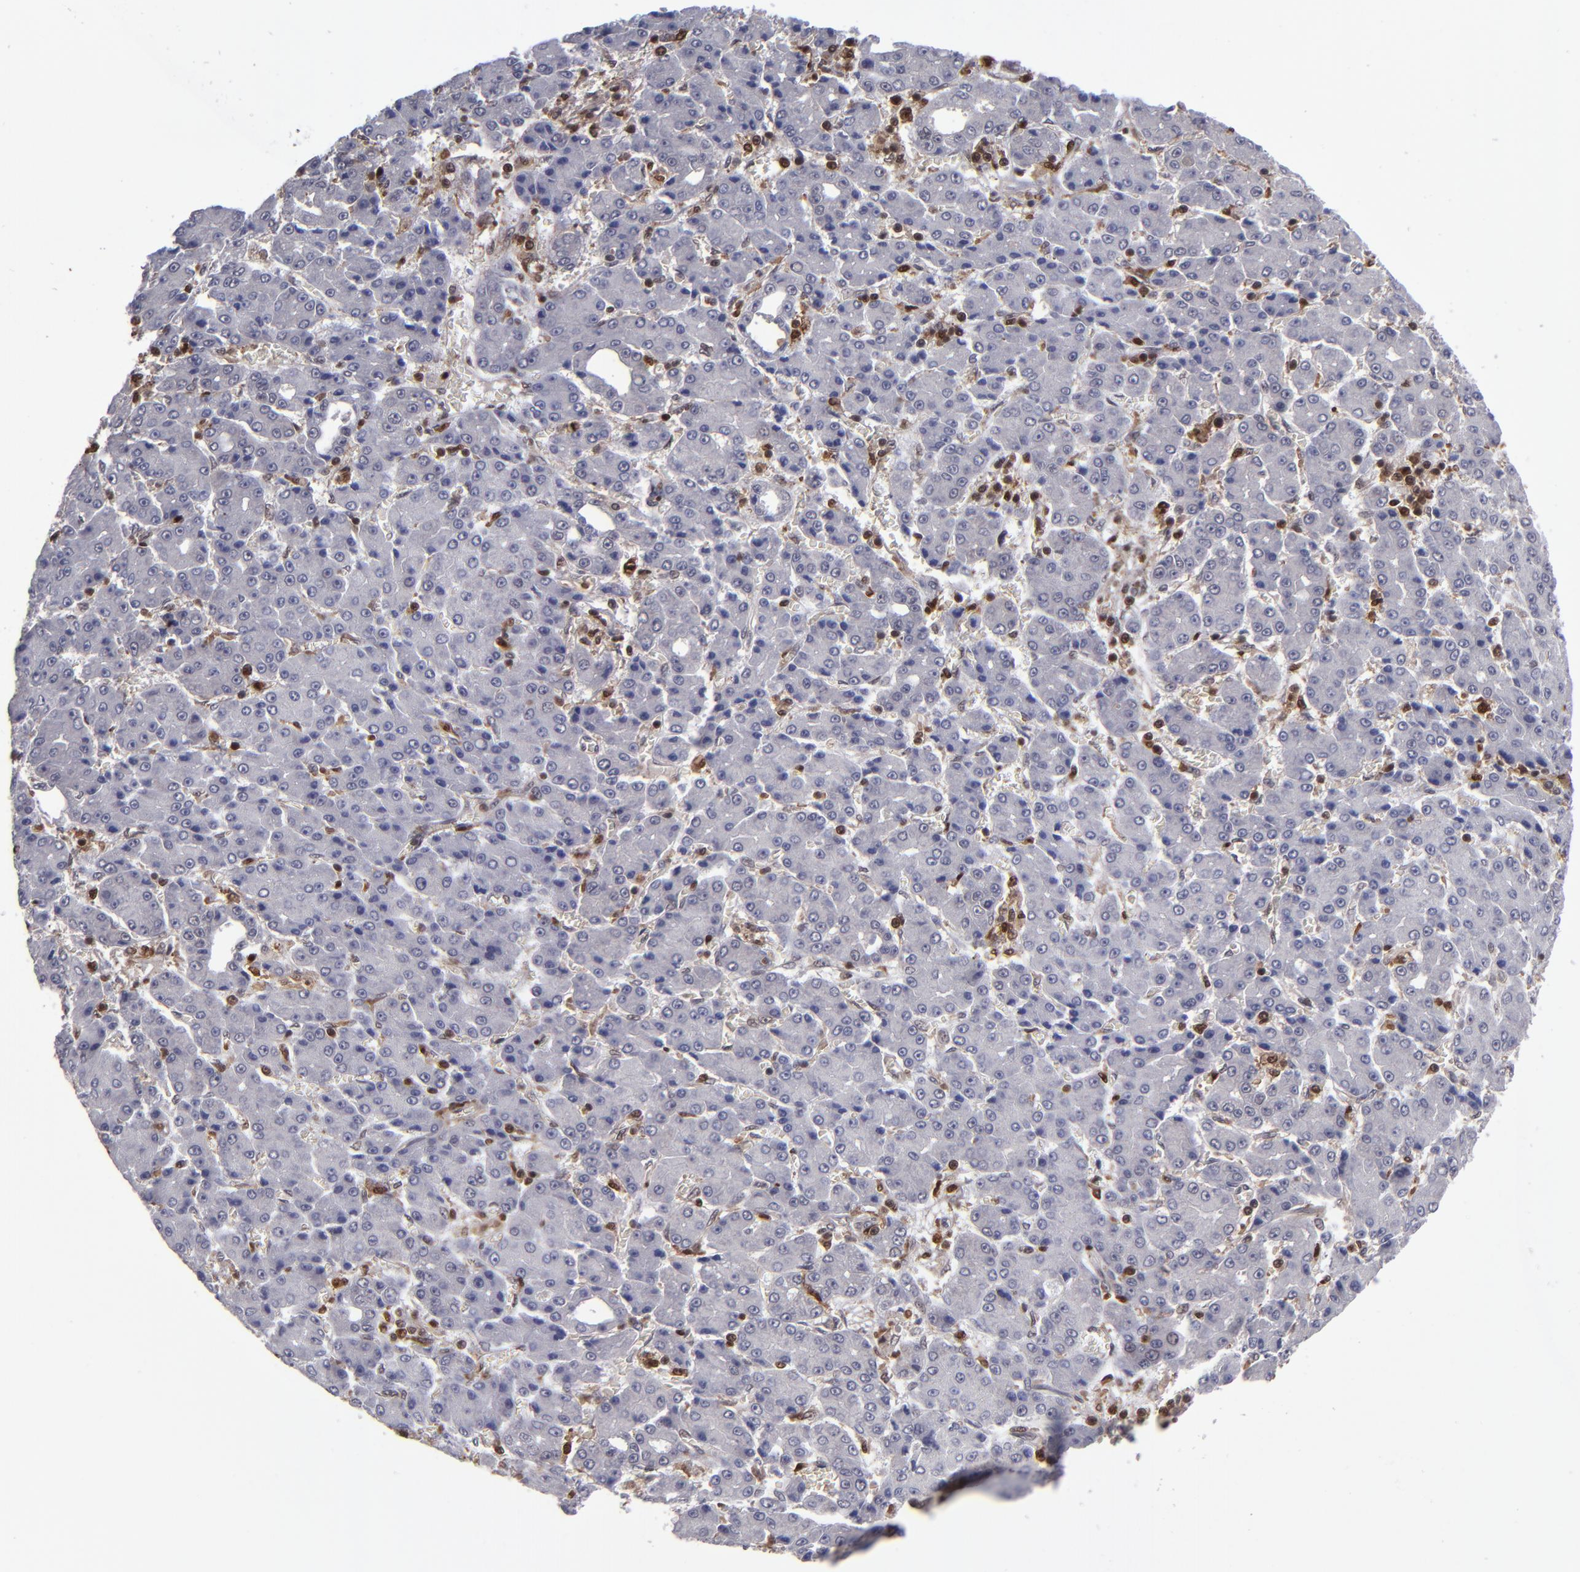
{"staining": {"intensity": "negative", "quantity": "none", "location": "none"}, "tissue": "liver cancer", "cell_type": "Tumor cells", "image_type": "cancer", "snomed": [{"axis": "morphology", "description": "Carcinoma, Hepatocellular, NOS"}, {"axis": "topography", "description": "Liver"}], "caption": "High magnification brightfield microscopy of liver cancer stained with DAB (brown) and counterstained with hematoxylin (blue): tumor cells show no significant staining.", "gene": "GRB2", "patient": {"sex": "male", "age": 69}}